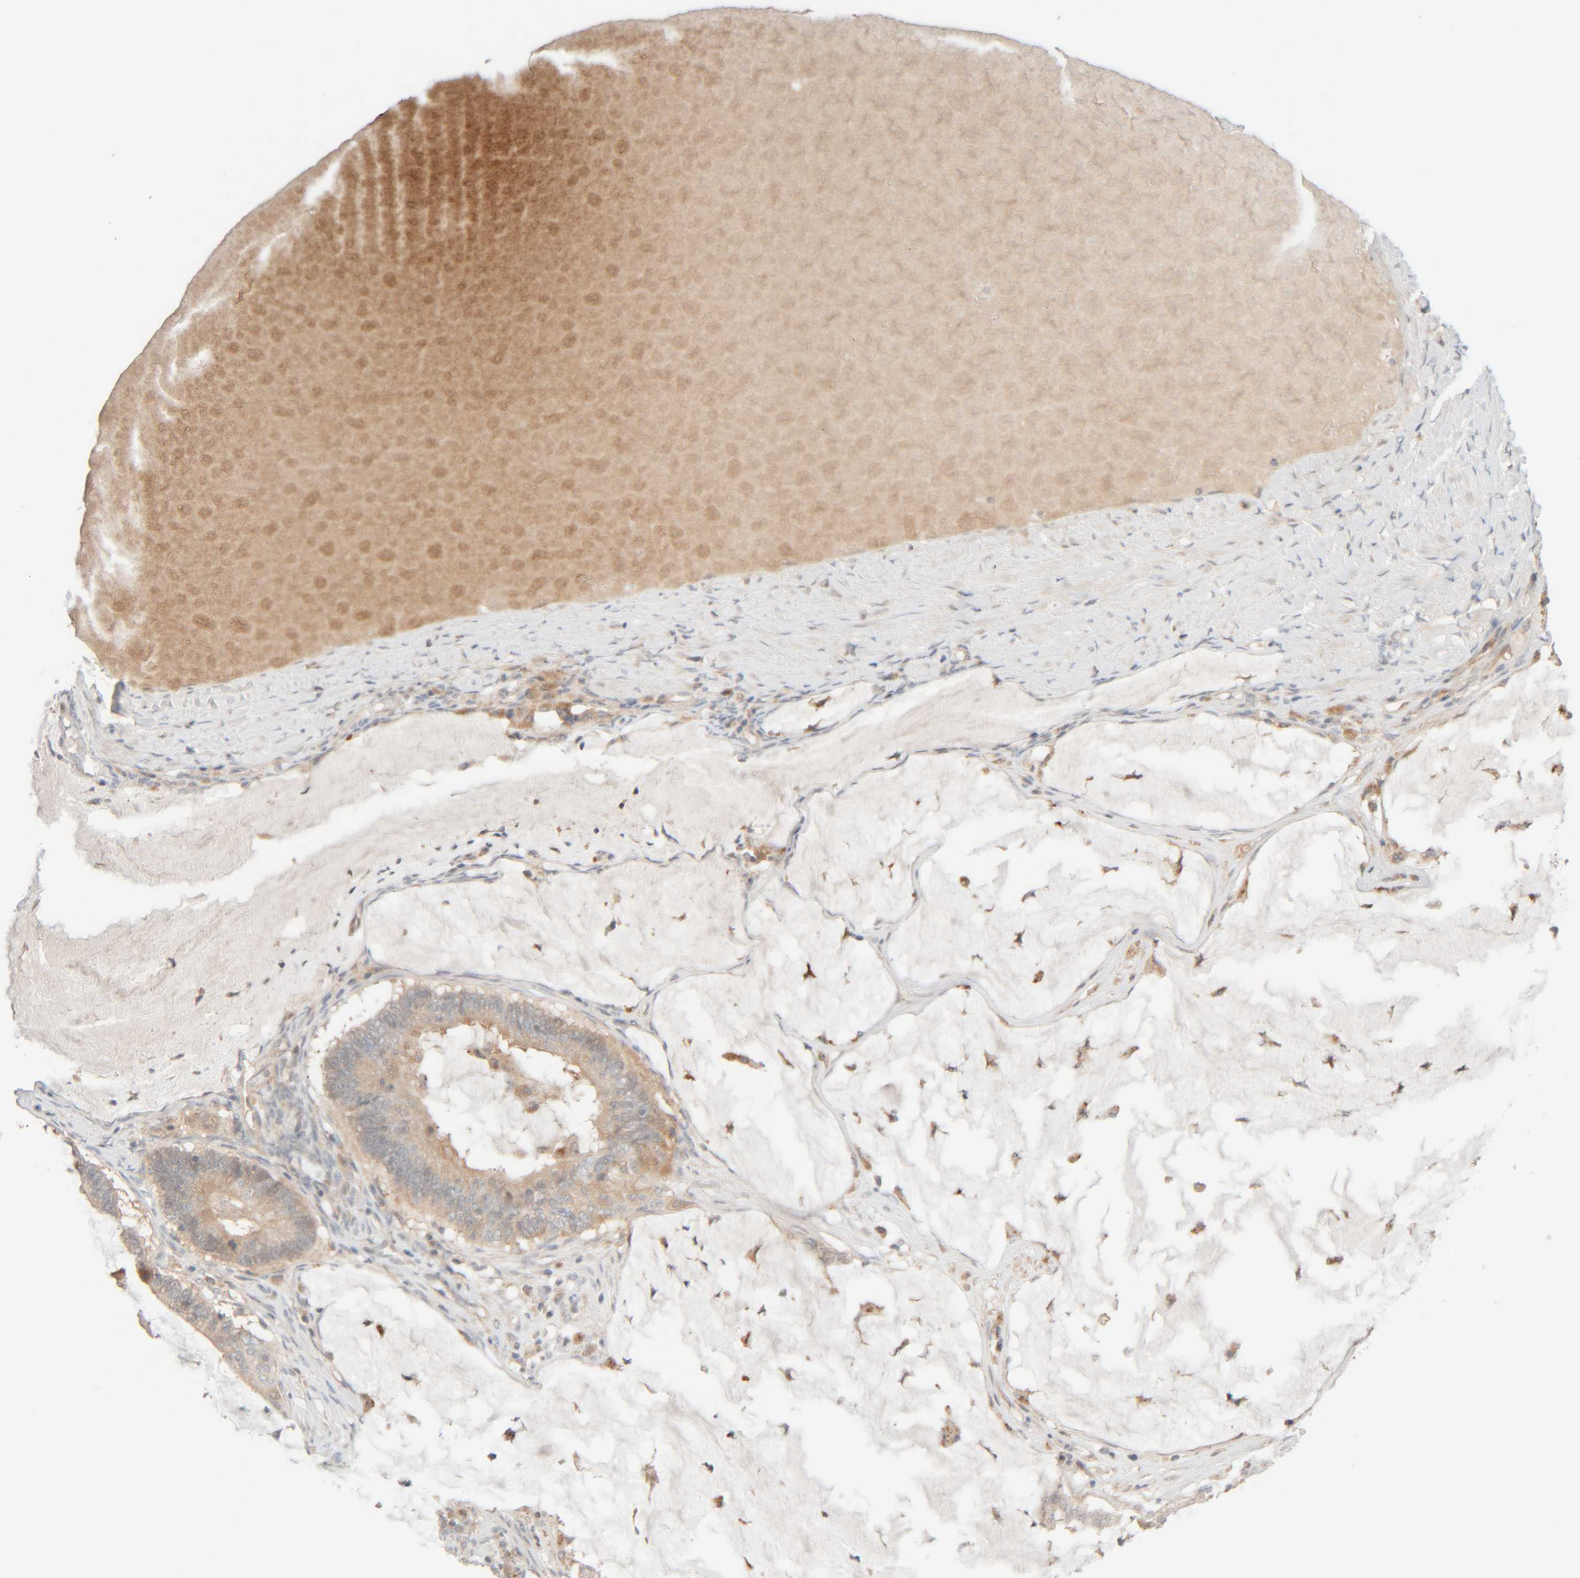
{"staining": {"intensity": "weak", "quantity": "<25%", "location": "cytoplasmic/membranous"}, "tissue": "ovarian cancer", "cell_type": "Tumor cells", "image_type": "cancer", "snomed": [{"axis": "morphology", "description": "Cystadenocarcinoma, mucinous, NOS"}, {"axis": "topography", "description": "Ovary"}], "caption": "A high-resolution micrograph shows IHC staining of ovarian cancer, which shows no significant expression in tumor cells.", "gene": "CHKA", "patient": {"sex": "female", "age": 61}}